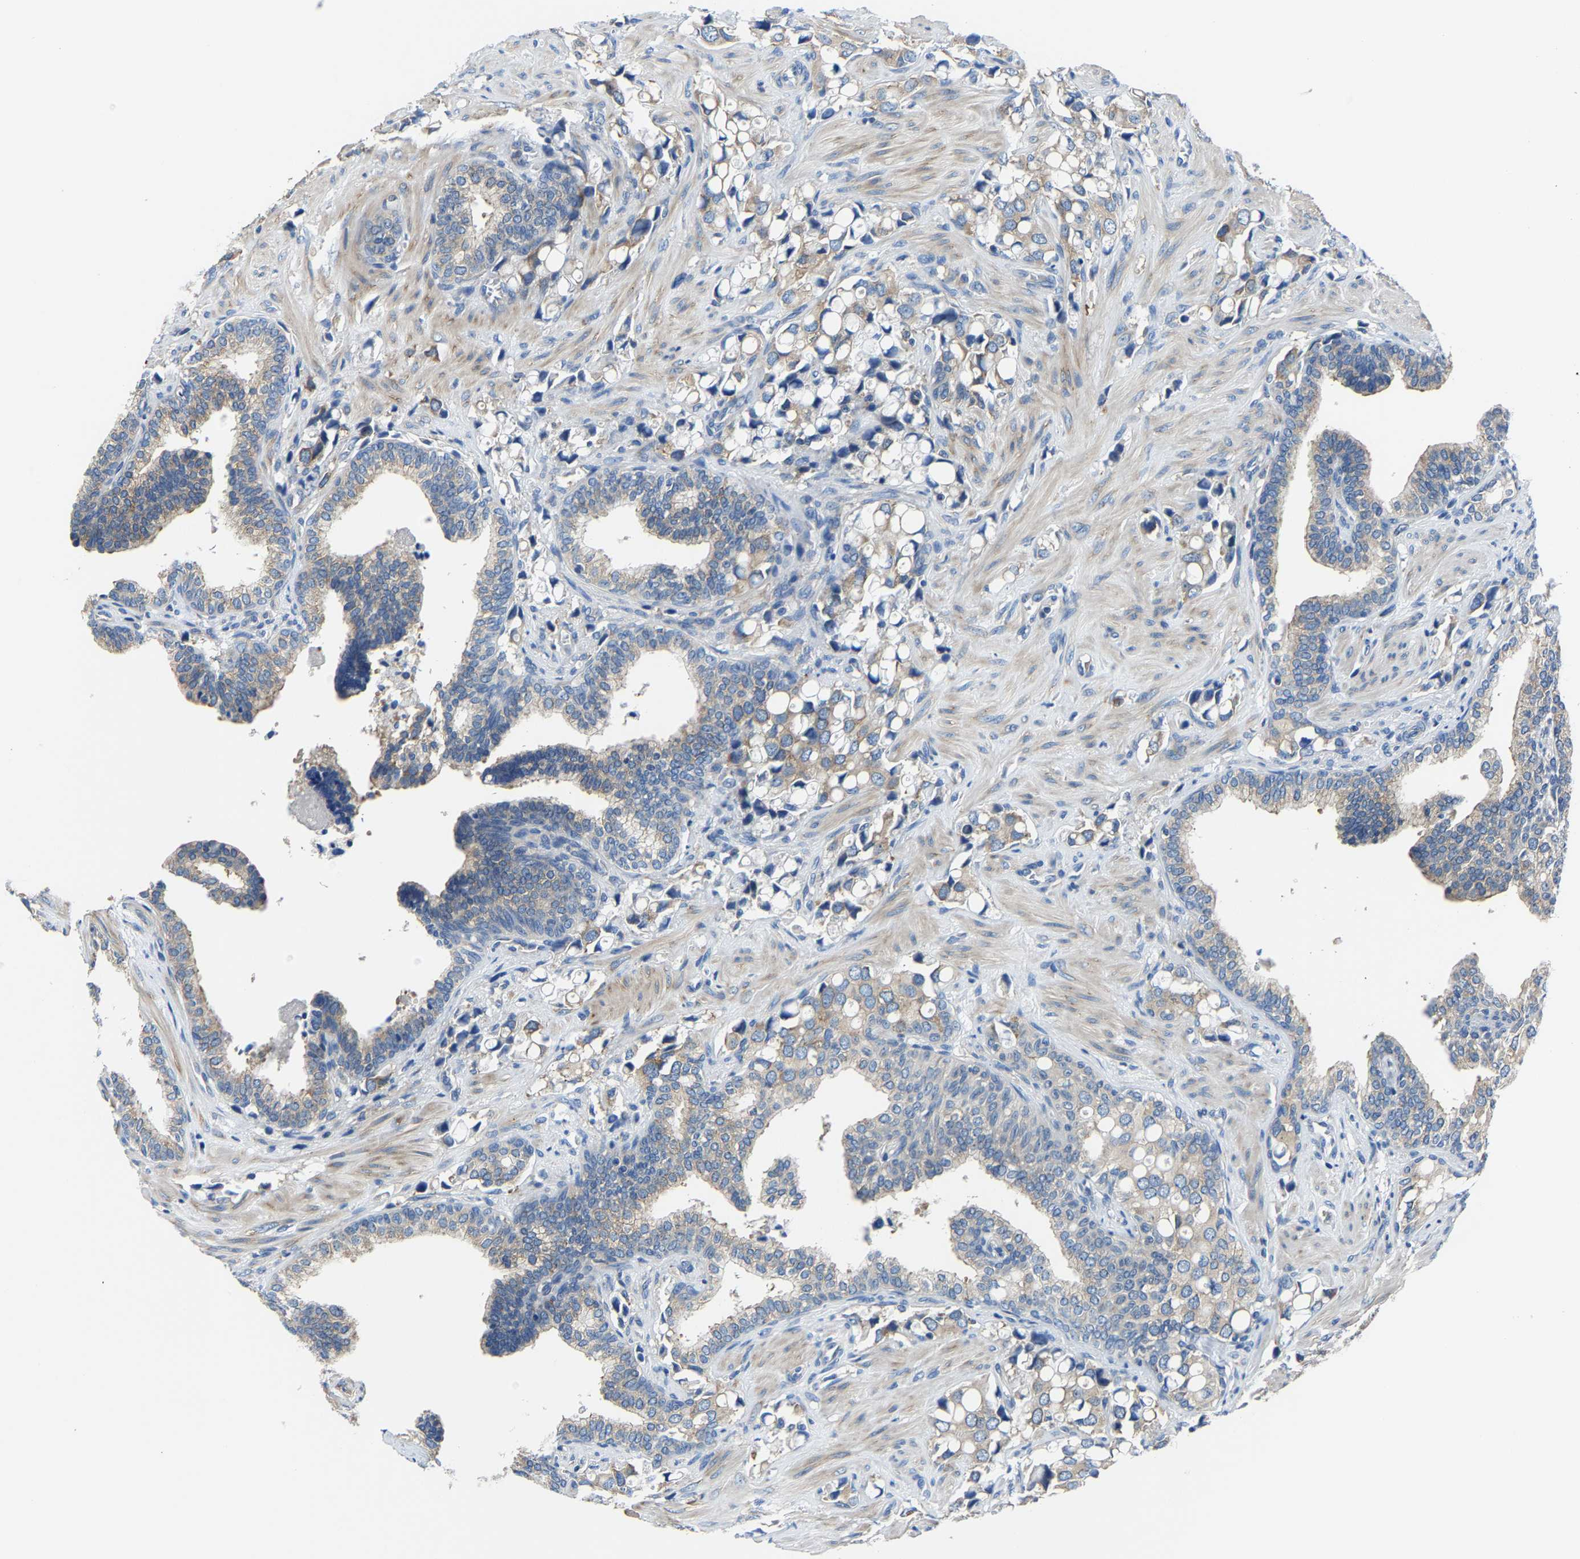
{"staining": {"intensity": "weak", "quantity": "25%-75%", "location": "cytoplasmic/membranous"}, "tissue": "prostate cancer", "cell_type": "Tumor cells", "image_type": "cancer", "snomed": [{"axis": "morphology", "description": "Adenocarcinoma, High grade"}, {"axis": "topography", "description": "Prostate"}], "caption": "Protein staining demonstrates weak cytoplasmic/membranous expression in about 25%-75% of tumor cells in prostate cancer (adenocarcinoma (high-grade)).", "gene": "G3BP2", "patient": {"sex": "male", "age": 52}}